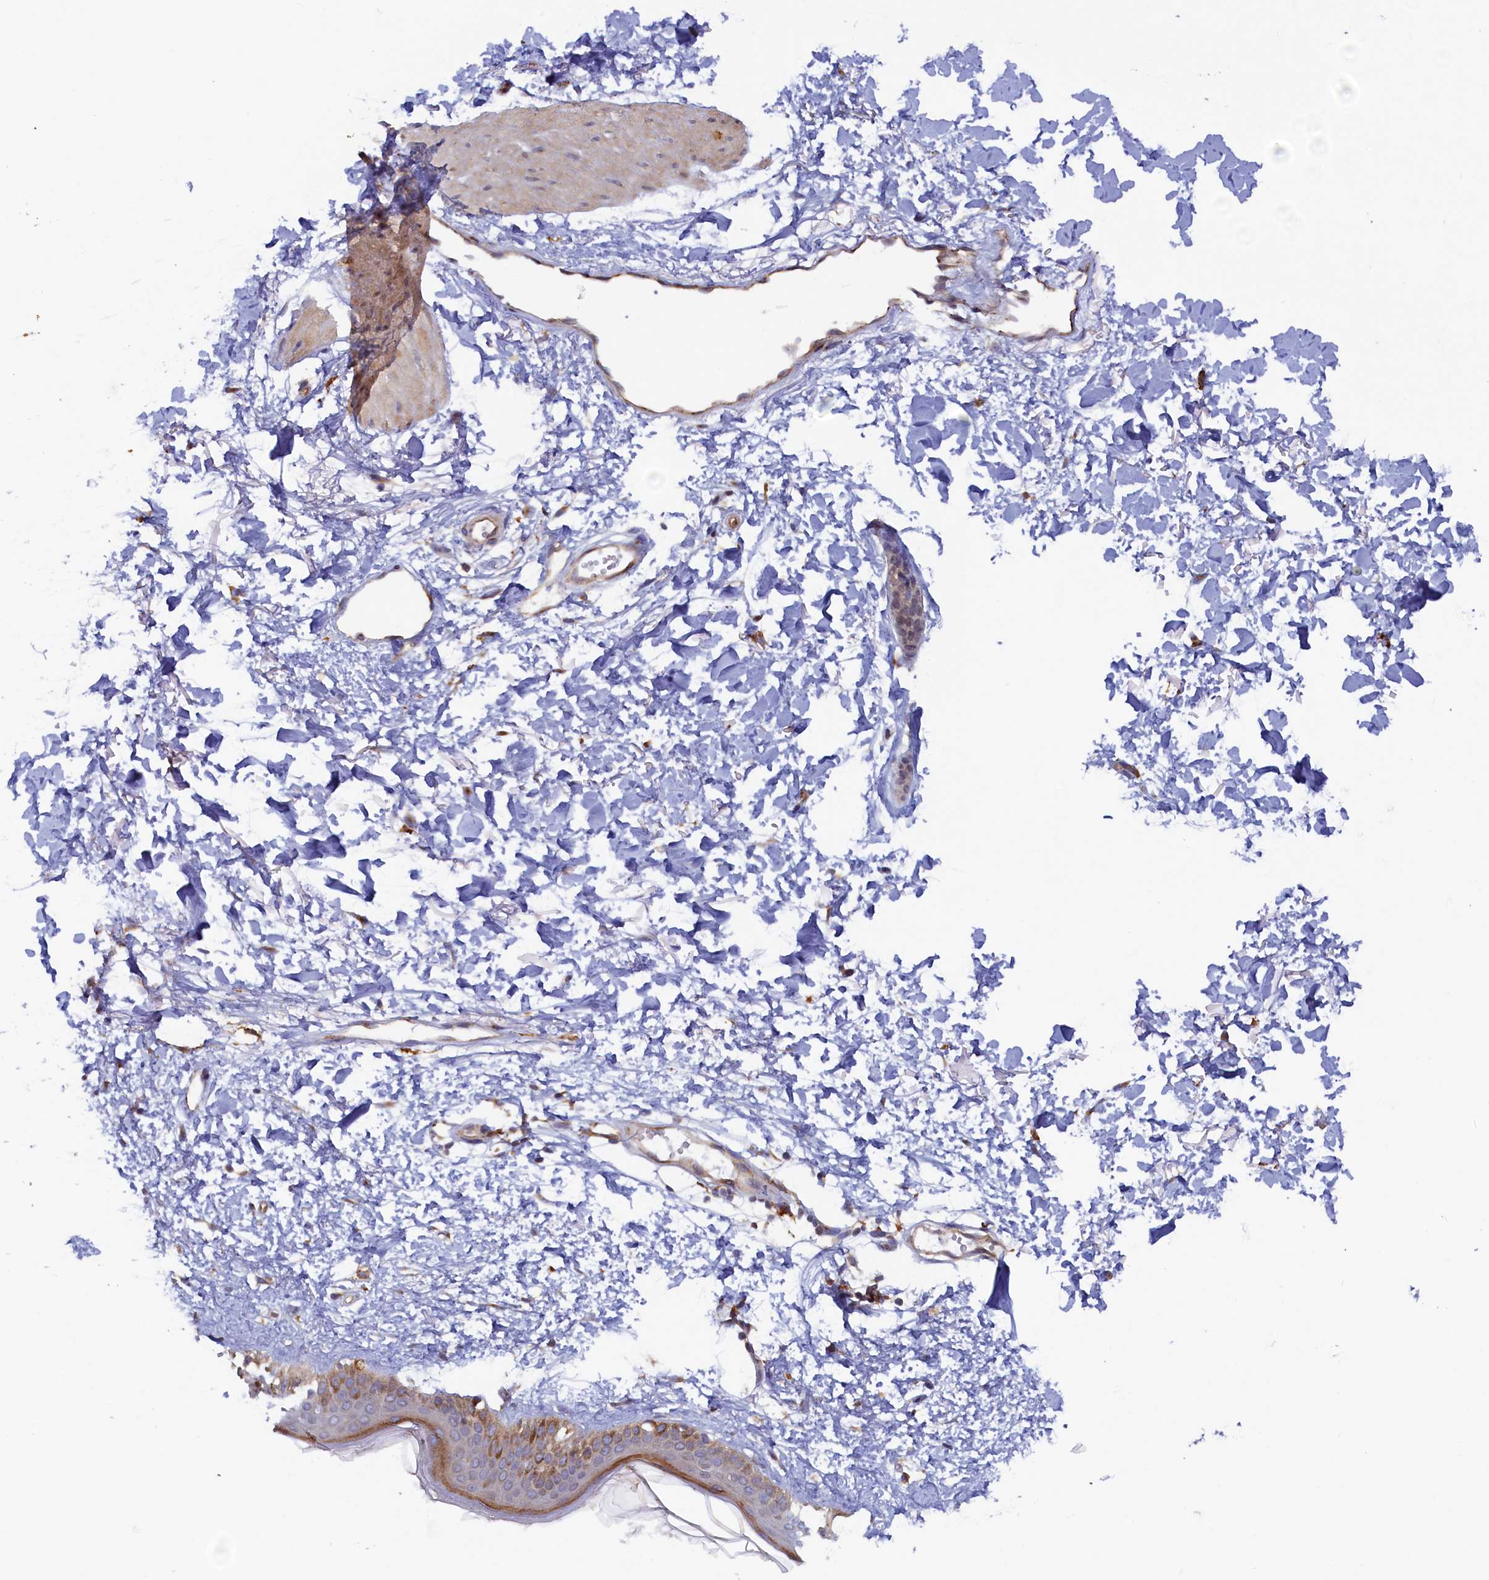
{"staining": {"intensity": "moderate", "quantity": "25%-75%", "location": "cytoplasmic/membranous"}, "tissue": "skin", "cell_type": "Fibroblasts", "image_type": "normal", "snomed": [{"axis": "morphology", "description": "Normal tissue, NOS"}, {"axis": "topography", "description": "Skin"}], "caption": "Human skin stained for a protein (brown) exhibits moderate cytoplasmic/membranous positive expression in approximately 25%-75% of fibroblasts.", "gene": "STX12", "patient": {"sex": "female", "age": 58}}